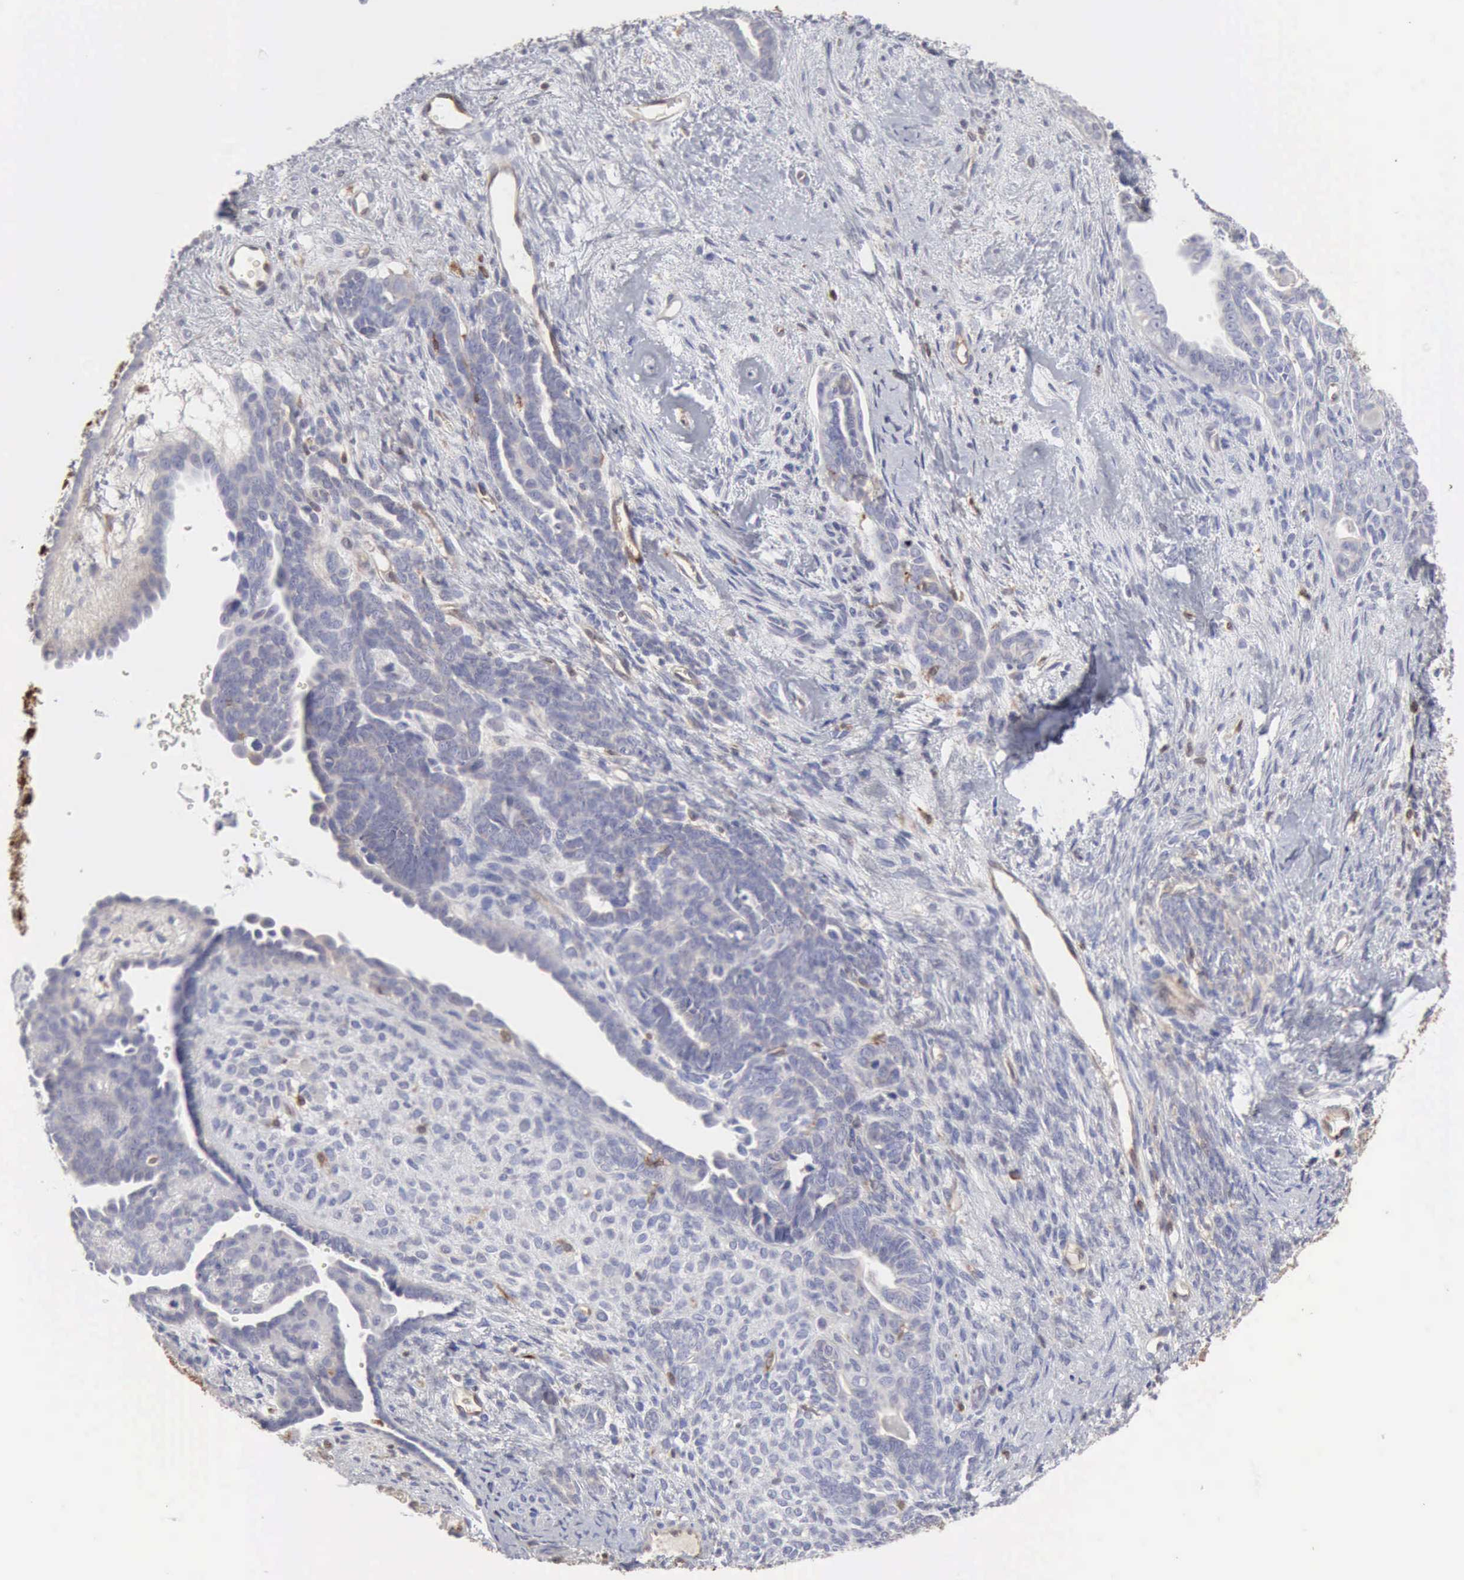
{"staining": {"intensity": "negative", "quantity": "none", "location": "none"}, "tissue": "endometrial cancer", "cell_type": "Tumor cells", "image_type": "cancer", "snomed": [{"axis": "morphology", "description": "Neoplasm, malignant, NOS"}, {"axis": "topography", "description": "Endometrium"}], "caption": "An image of human endometrial cancer is negative for staining in tumor cells.", "gene": "APOL2", "patient": {"sex": "female", "age": 74}}